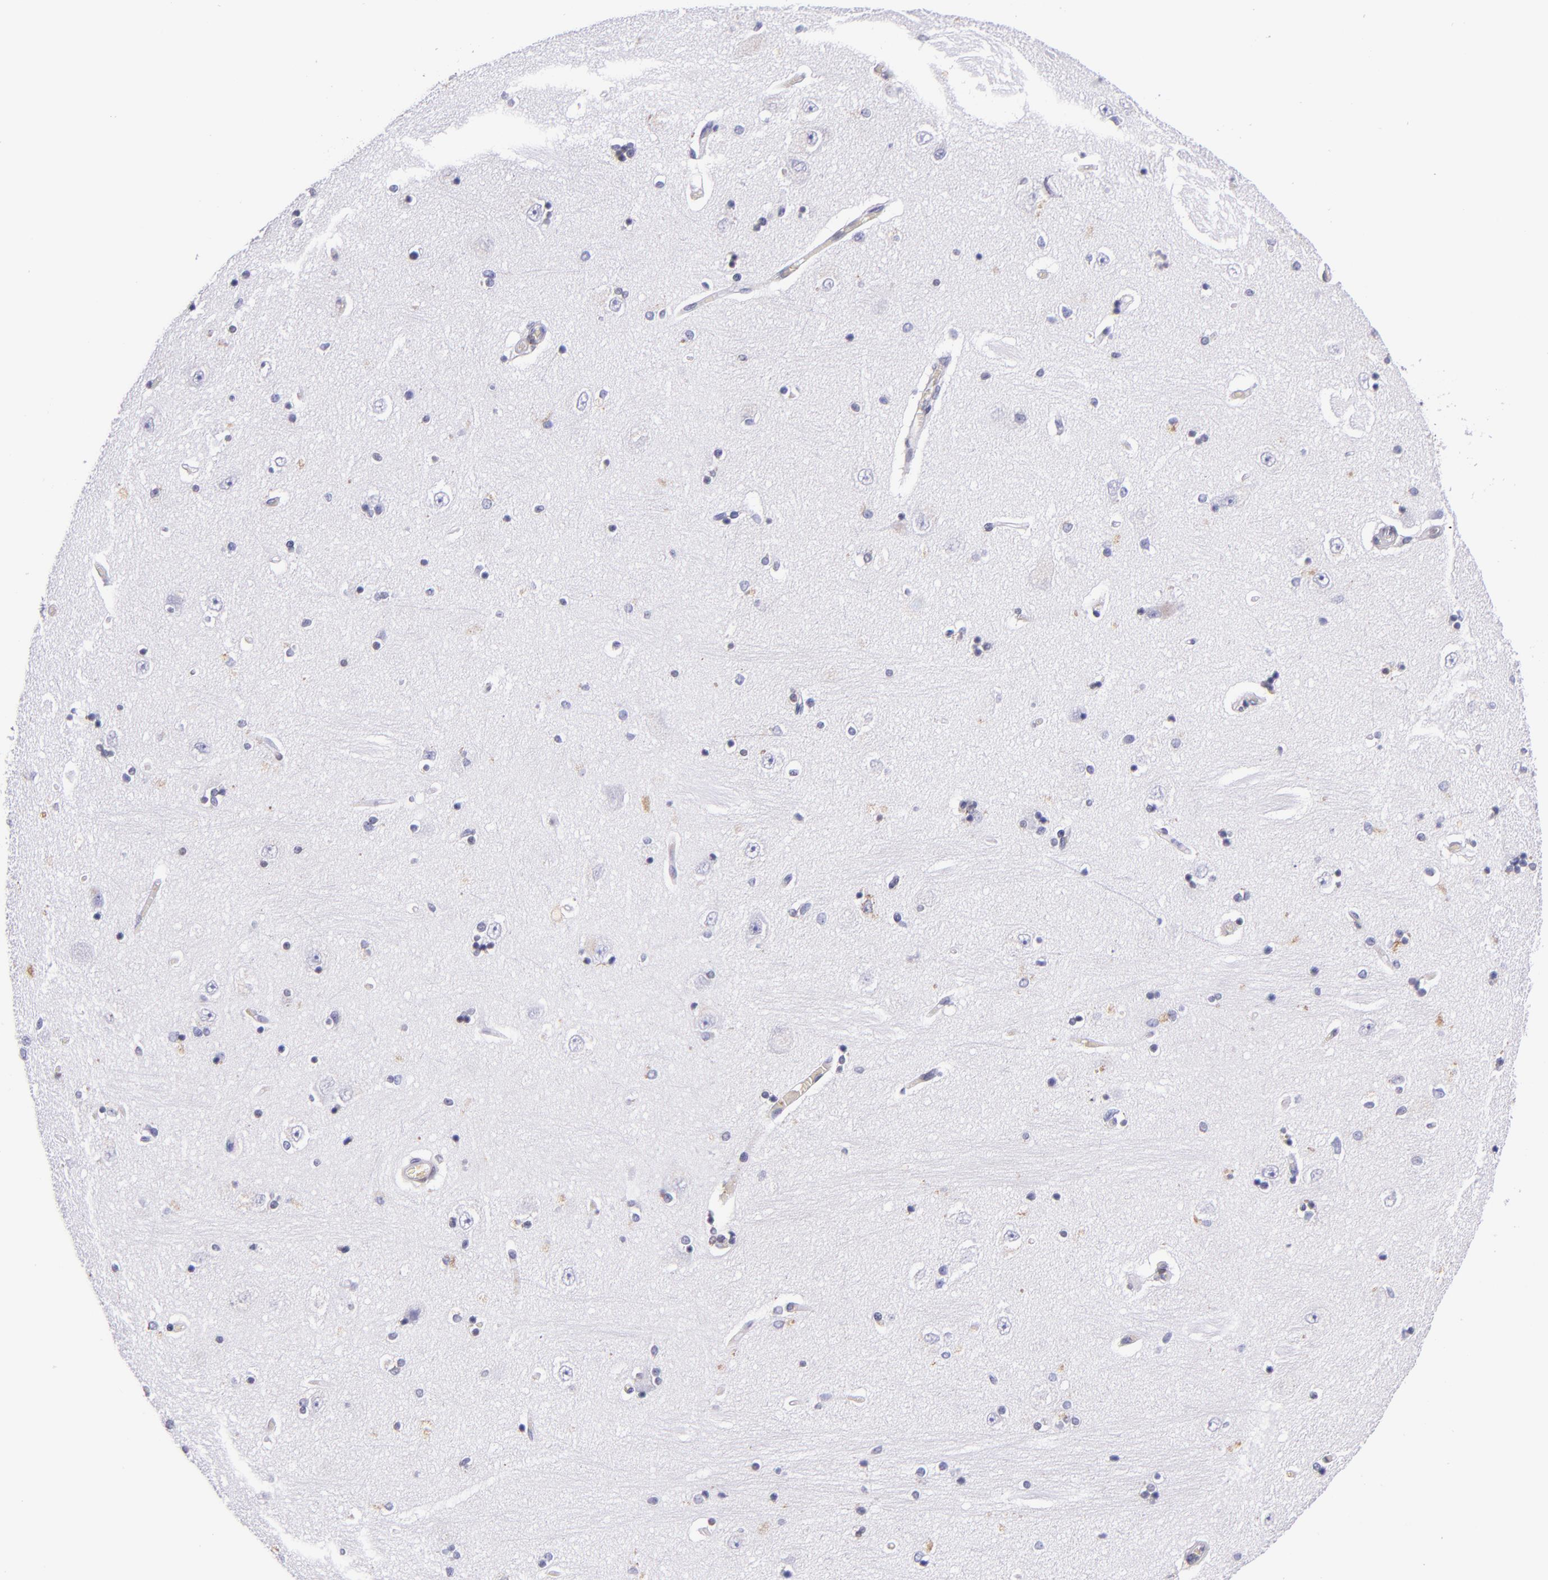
{"staining": {"intensity": "negative", "quantity": "none", "location": "none"}, "tissue": "hippocampus", "cell_type": "Glial cells", "image_type": "normal", "snomed": [{"axis": "morphology", "description": "Normal tissue, NOS"}, {"axis": "topography", "description": "Hippocampus"}], "caption": "This photomicrograph is of benign hippocampus stained with immunohistochemistry to label a protein in brown with the nuclei are counter-stained blue. There is no expression in glial cells.", "gene": "MGMT", "patient": {"sex": "female", "age": 54}}